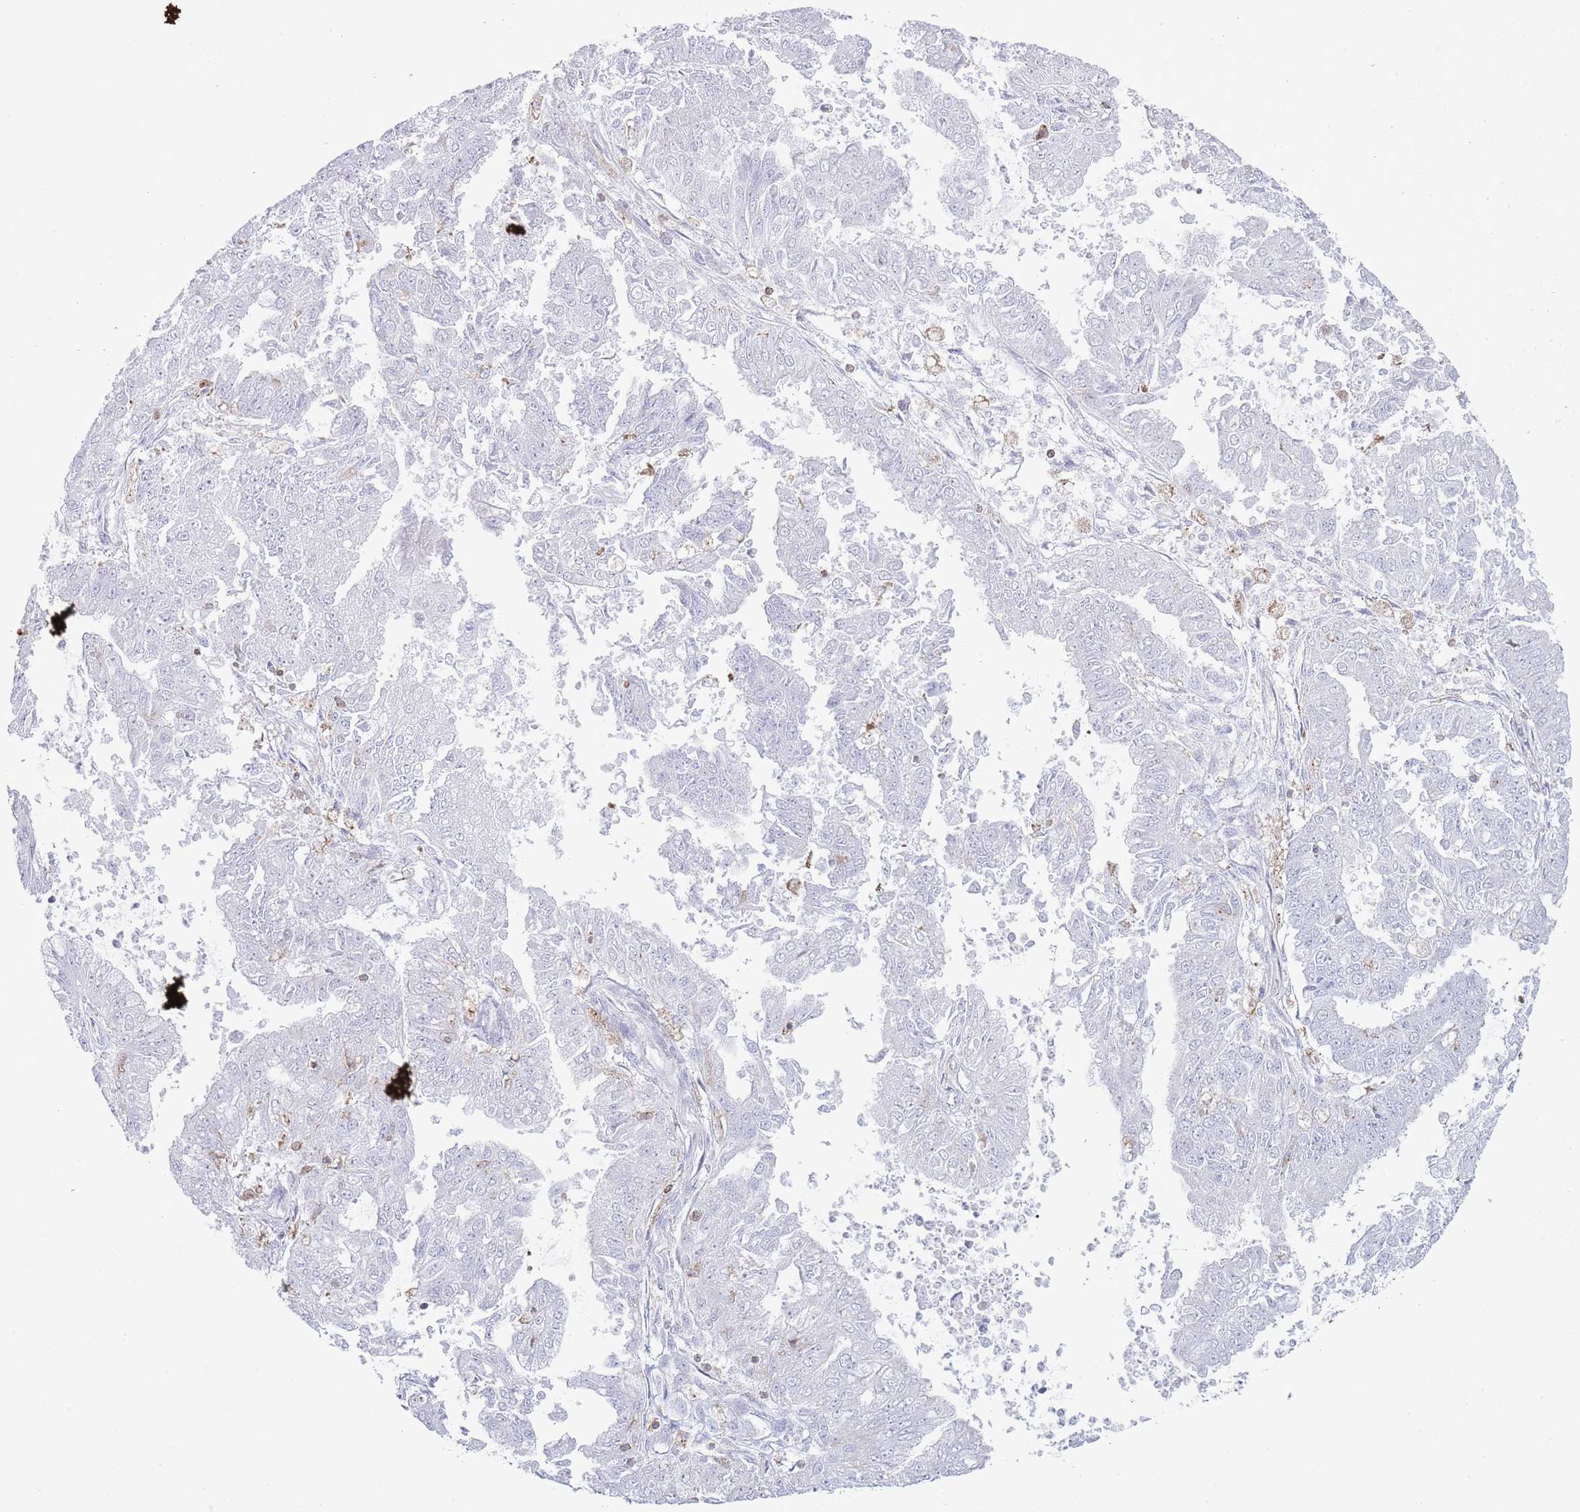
{"staining": {"intensity": "negative", "quantity": "none", "location": "none"}, "tissue": "endometrial cancer", "cell_type": "Tumor cells", "image_type": "cancer", "snomed": [{"axis": "morphology", "description": "Adenocarcinoma, NOS"}, {"axis": "topography", "description": "Endometrium"}], "caption": "Human endometrial cancer (adenocarcinoma) stained for a protein using IHC demonstrates no positivity in tumor cells.", "gene": "LPXN", "patient": {"sex": "female", "age": 73}}